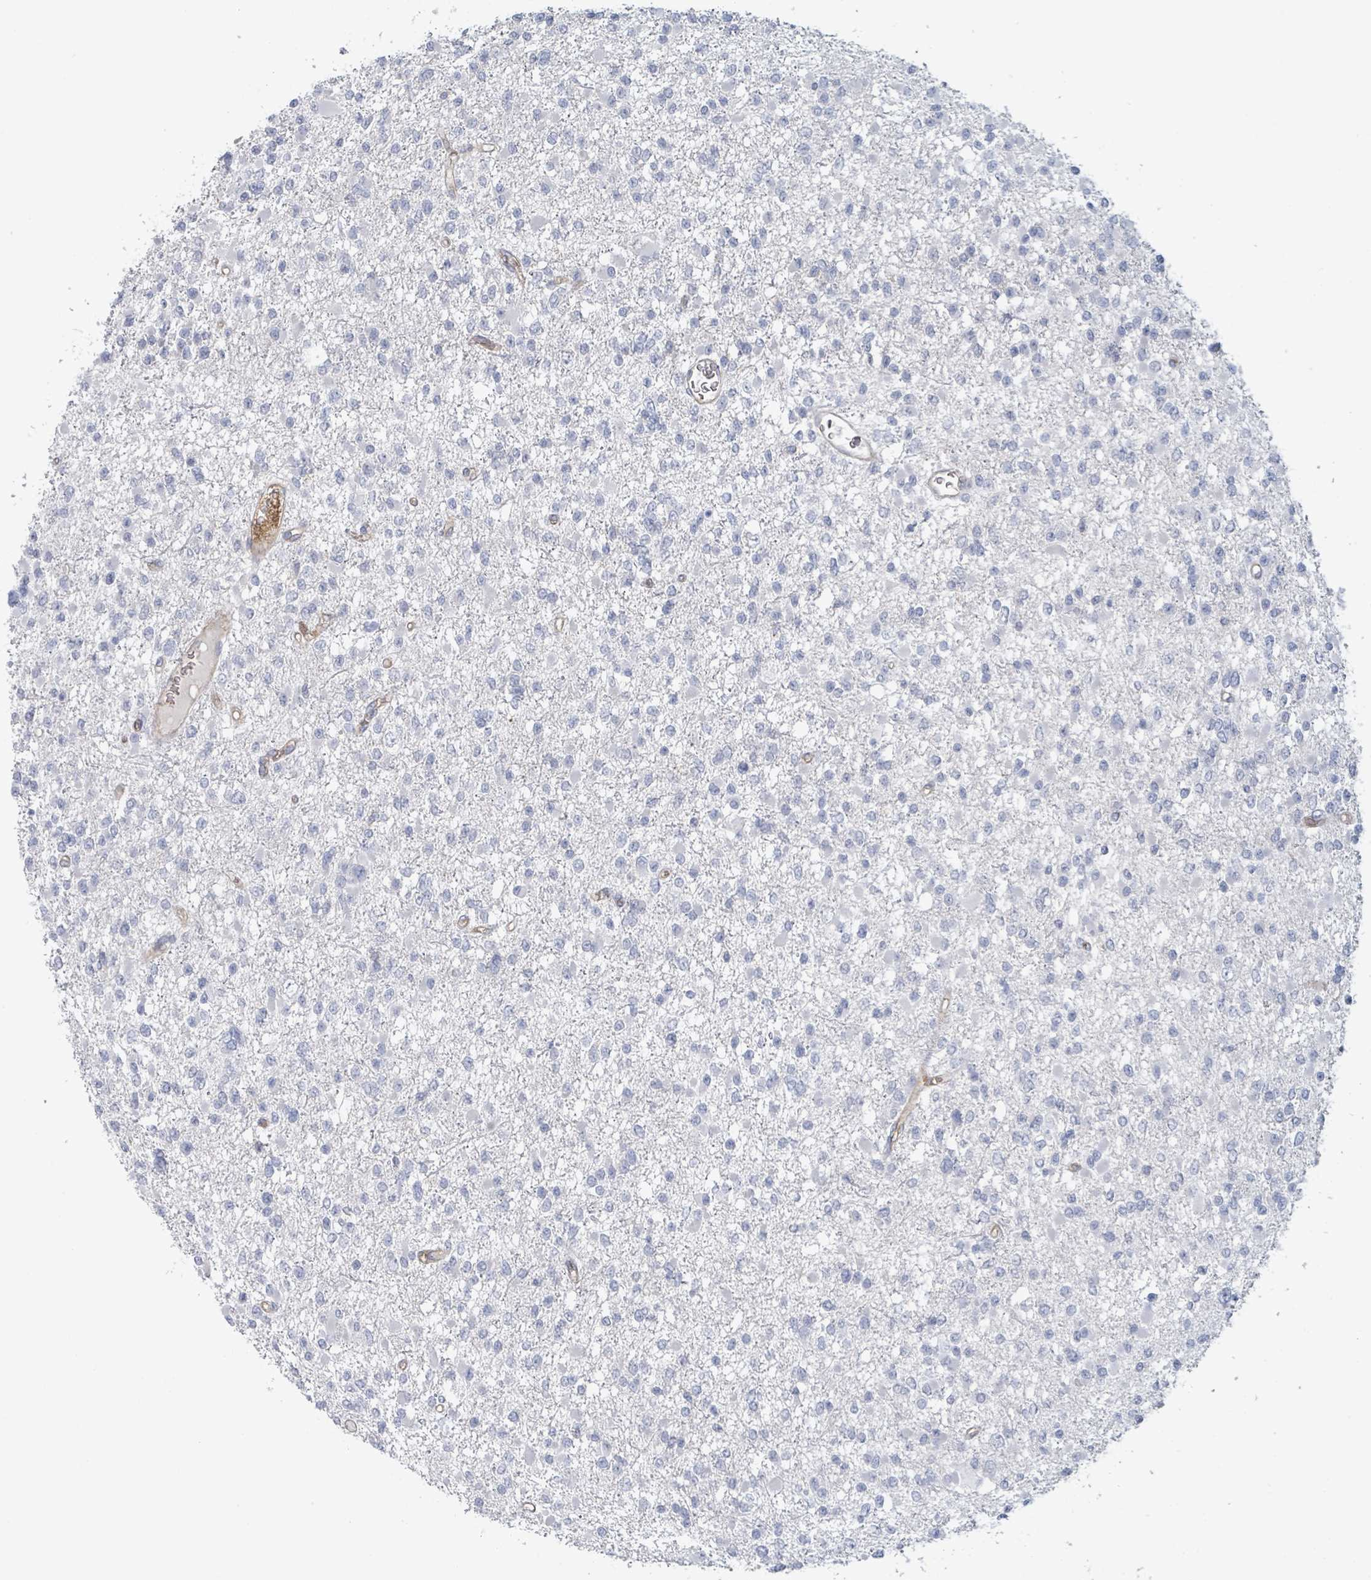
{"staining": {"intensity": "negative", "quantity": "none", "location": "none"}, "tissue": "glioma", "cell_type": "Tumor cells", "image_type": "cancer", "snomed": [{"axis": "morphology", "description": "Glioma, malignant, Low grade"}, {"axis": "topography", "description": "Brain"}], "caption": "Micrograph shows no significant protein staining in tumor cells of low-grade glioma (malignant). (DAB (3,3'-diaminobenzidine) immunohistochemistry, high magnification).", "gene": "TNFRSF14", "patient": {"sex": "female", "age": 22}}